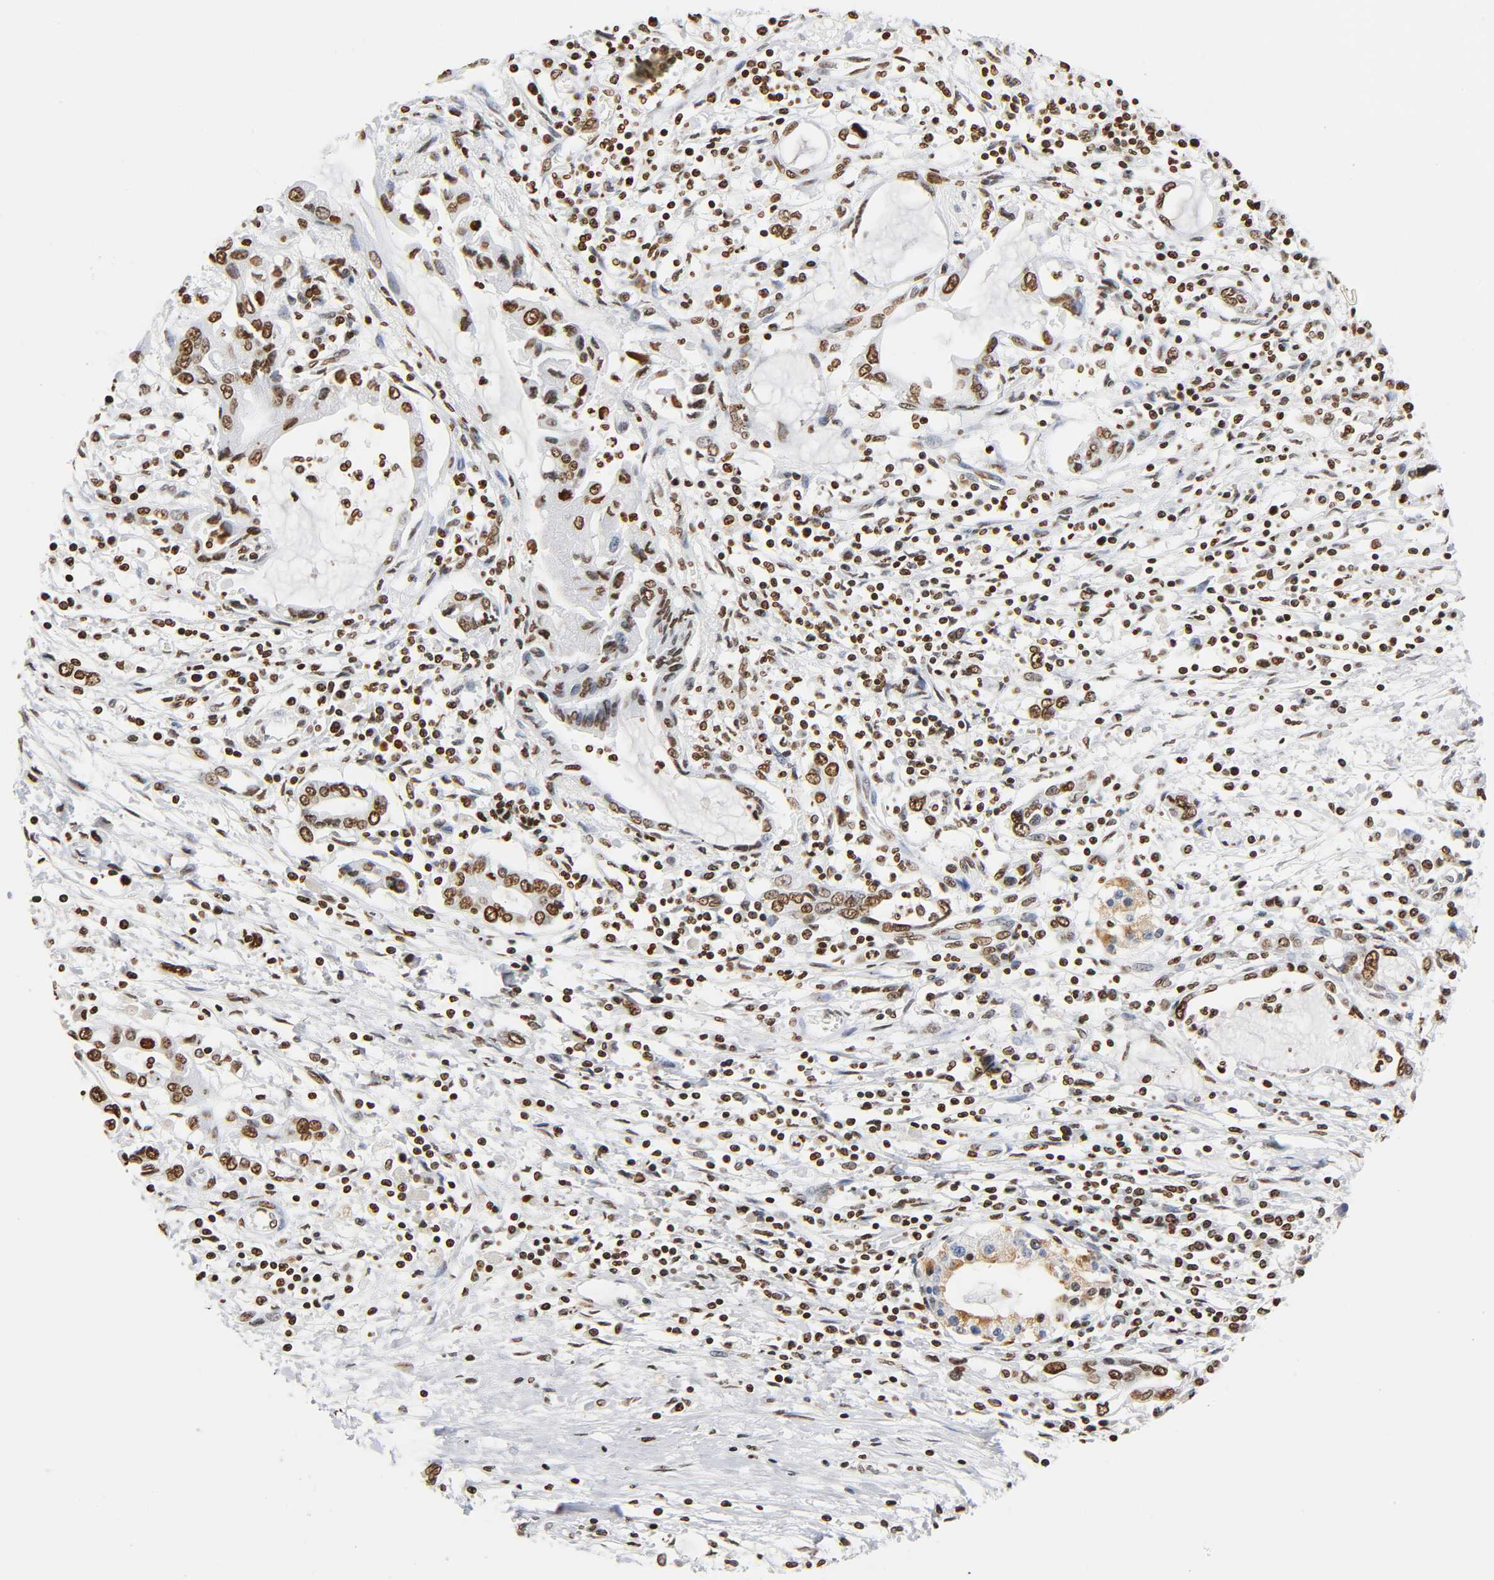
{"staining": {"intensity": "moderate", "quantity": ">75%", "location": "nuclear"}, "tissue": "pancreatic cancer", "cell_type": "Tumor cells", "image_type": "cancer", "snomed": [{"axis": "morphology", "description": "Adenocarcinoma, NOS"}, {"axis": "topography", "description": "Pancreas"}], "caption": "Brown immunohistochemical staining in pancreatic cancer (adenocarcinoma) demonstrates moderate nuclear positivity in approximately >75% of tumor cells.", "gene": "HOXA6", "patient": {"sex": "female", "age": 57}}